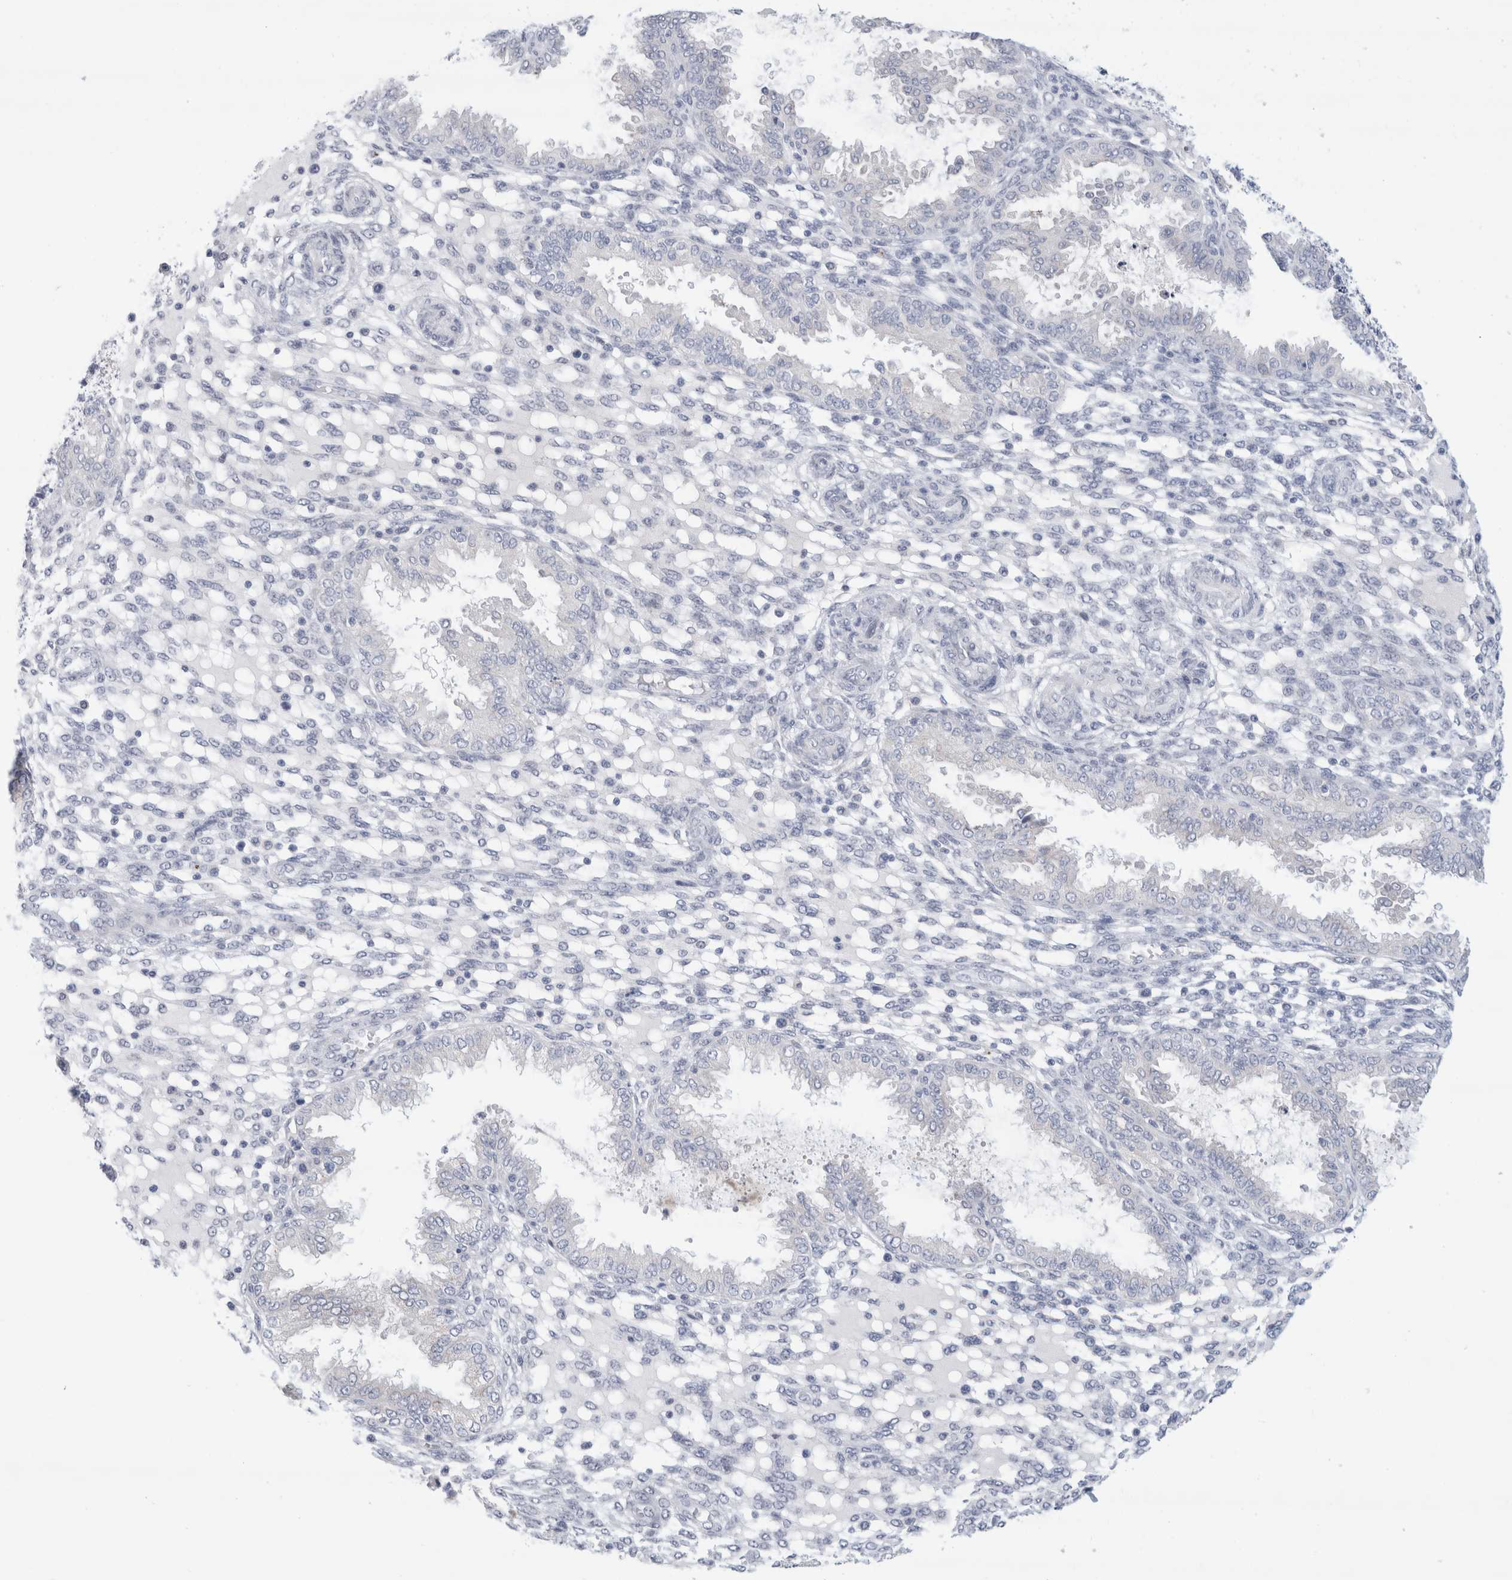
{"staining": {"intensity": "negative", "quantity": "none", "location": "none"}, "tissue": "endometrium", "cell_type": "Cells in endometrial stroma", "image_type": "normal", "snomed": [{"axis": "morphology", "description": "Normal tissue, NOS"}, {"axis": "topography", "description": "Endometrium"}], "caption": "Photomicrograph shows no protein staining in cells in endometrial stroma of unremarkable endometrium.", "gene": "SLC22A12", "patient": {"sex": "female", "age": 33}}